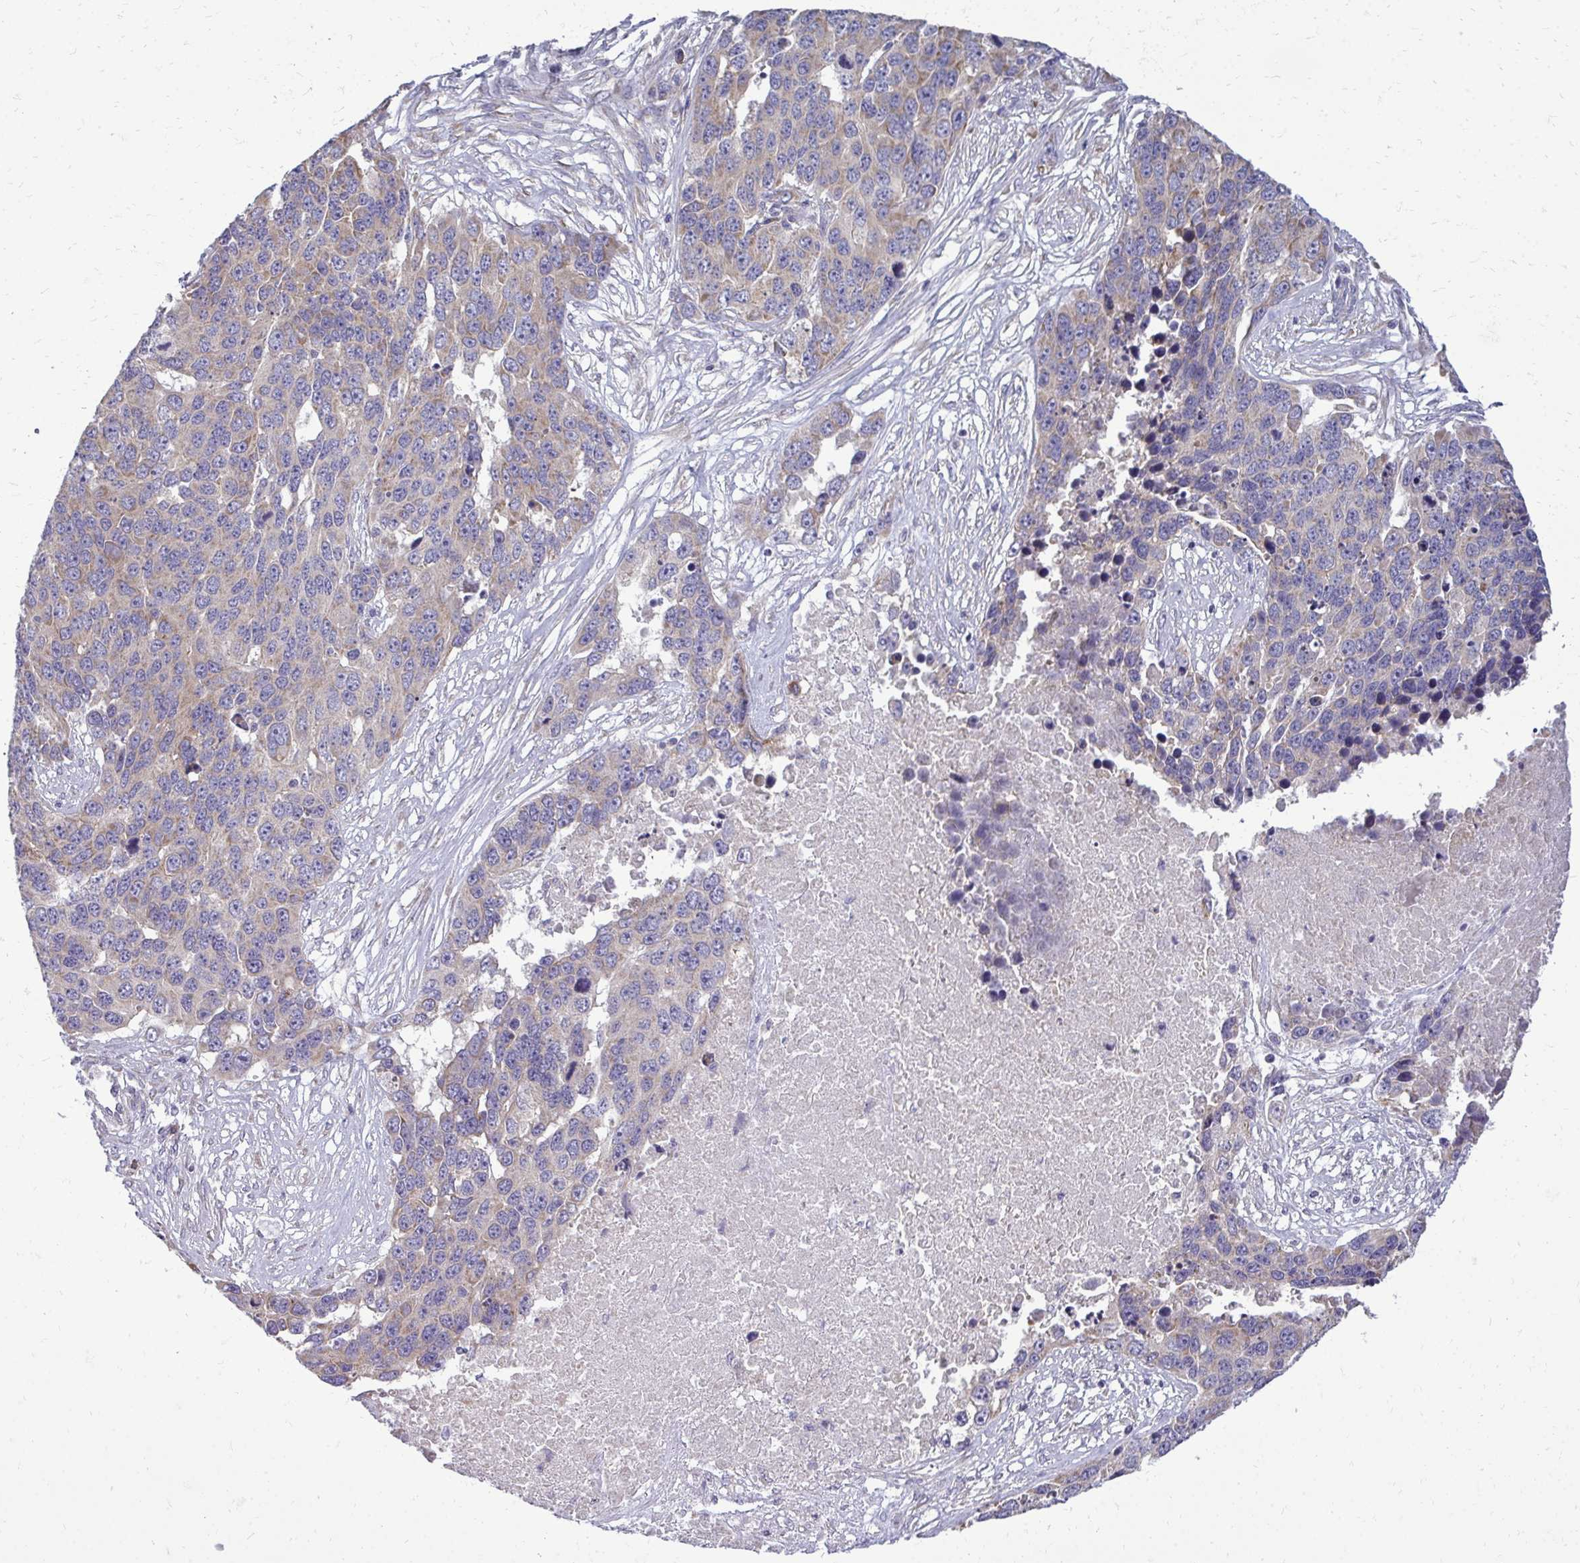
{"staining": {"intensity": "weak", "quantity": "25%-75%", "location": "cytoplasmic/membranous"}, "tissue": "ovarian cancer", "cell_type": "Tumor cells", "image_type": "cancer", "snomed": [{"axis": "morphology", "description": "Cystadenocarcinoma, serous, NOS"}, {"axis": "topography", "description": "Ovary"}], "caption": "The immunohistochemical stain shows weak cytoplasmic/membranous positivity in tumor cells of ovarian serous cystadenocarcinoma tissue. Using DAB (brown) and hematoxylin (blue) stains, captured at high magnification using brightfield microscopy.", "gene": "RPLP2", "patient": {"sex": "female", "age": 76}}